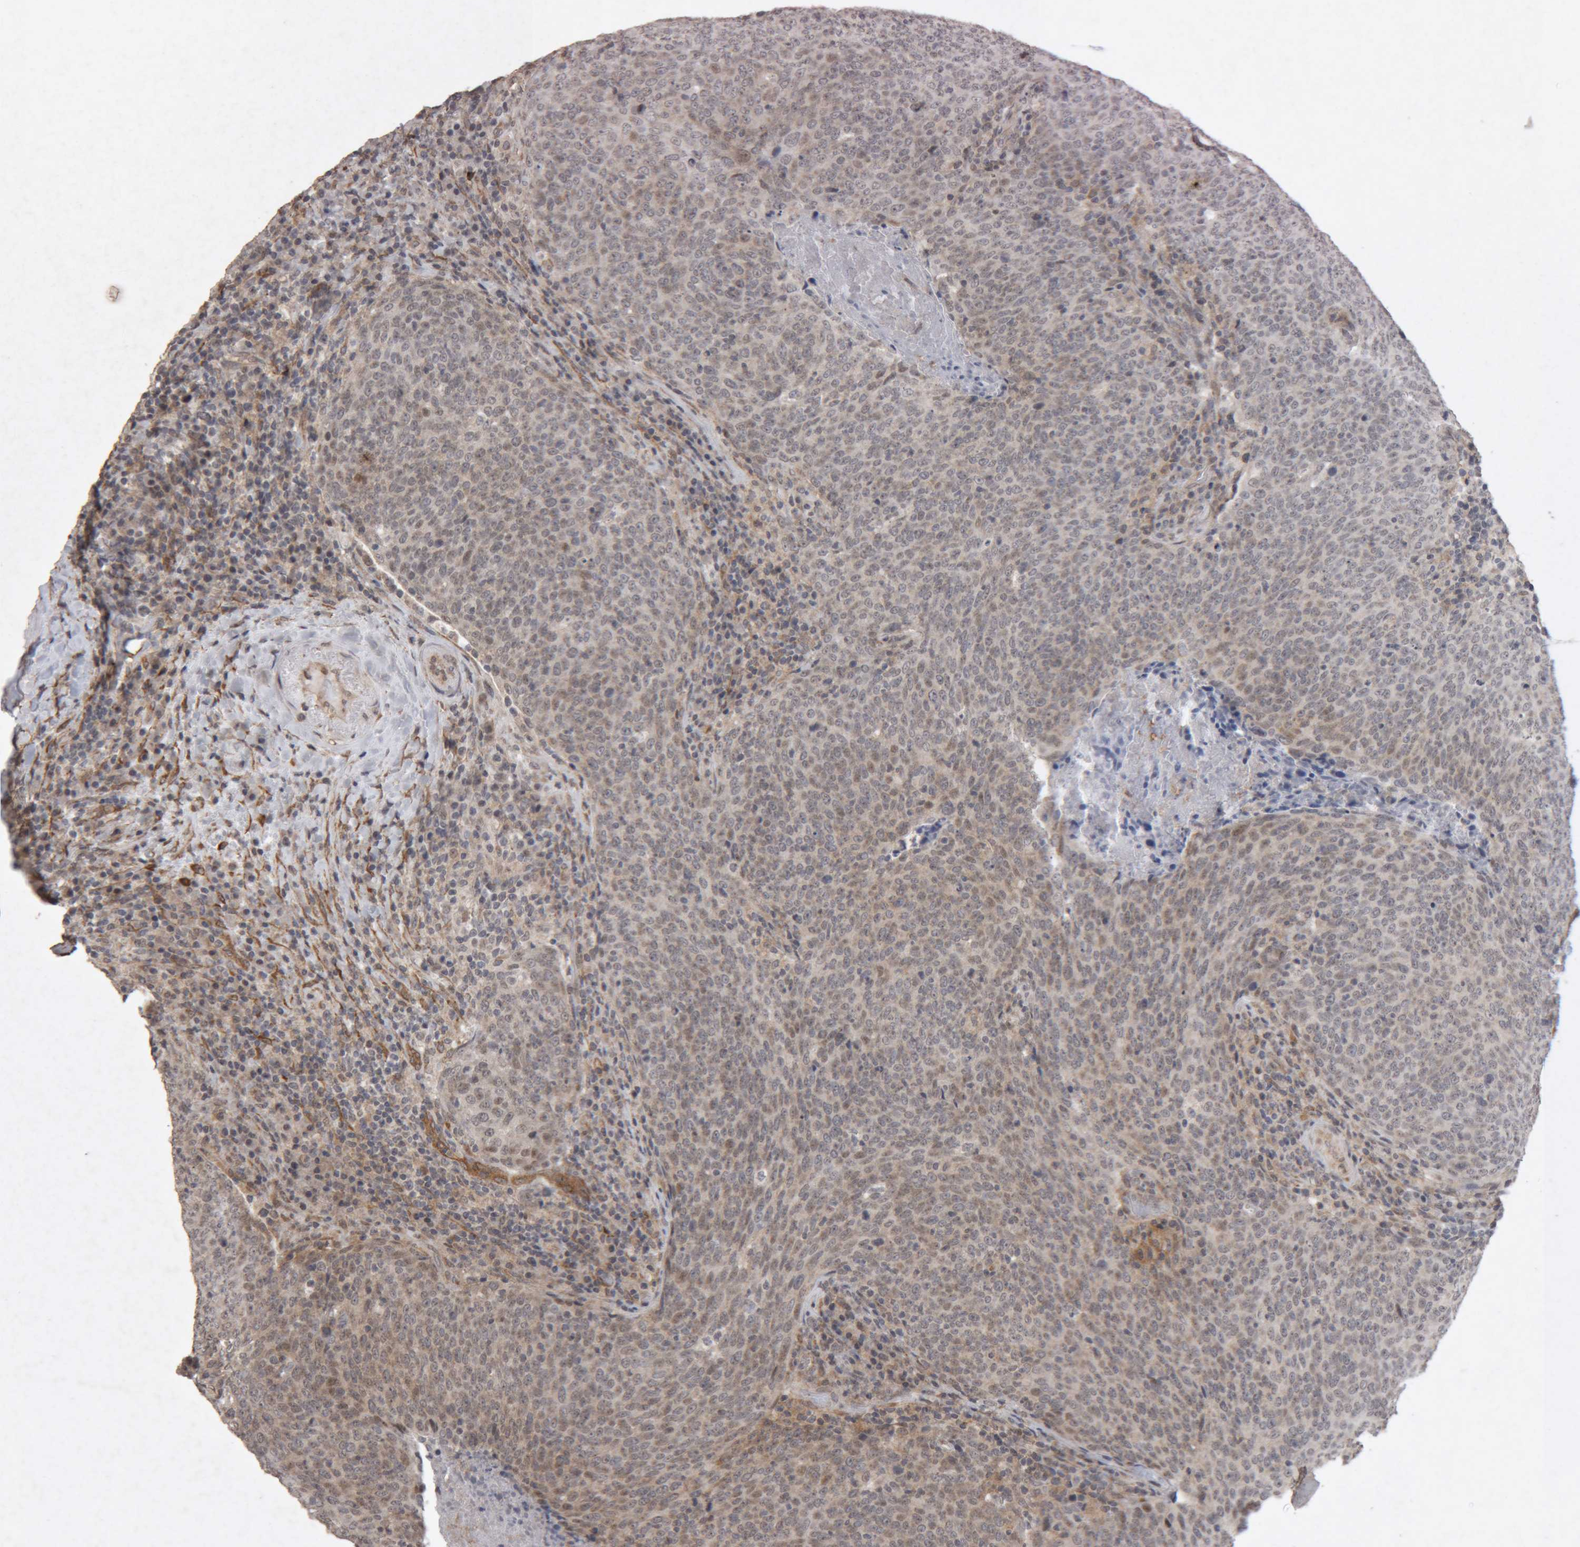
{"staining": {"intensity": "weak", "quantity": "25%-75%", "location": "cytoplasmic/membranous,nuclear"}, "tissue": "head and neck cancer", "cell_type": "Tumor cells", "image_type": "cancer", "snomed": [{"axis": "morphology", "description": "Squamous cell carcinoma, NOS"}, {"axis": "morphology", "description": "Squamous cell carcinoma, metastatic, NOS"}, {"axis": "topography", "description": "Lymph node"}, {"axis": "topography", "description": "Head-Neck"}], "caption": "Protein staining of head and neck squamous cell carcinoma tissue exhibits weak cytoplasmic/membranous and nuclear staining in approximately 25%-75% of tumor cells. Nuclei are stained in blue.", "gene": "MEP1A", "patient": {"sex": "male", "age": 62}}